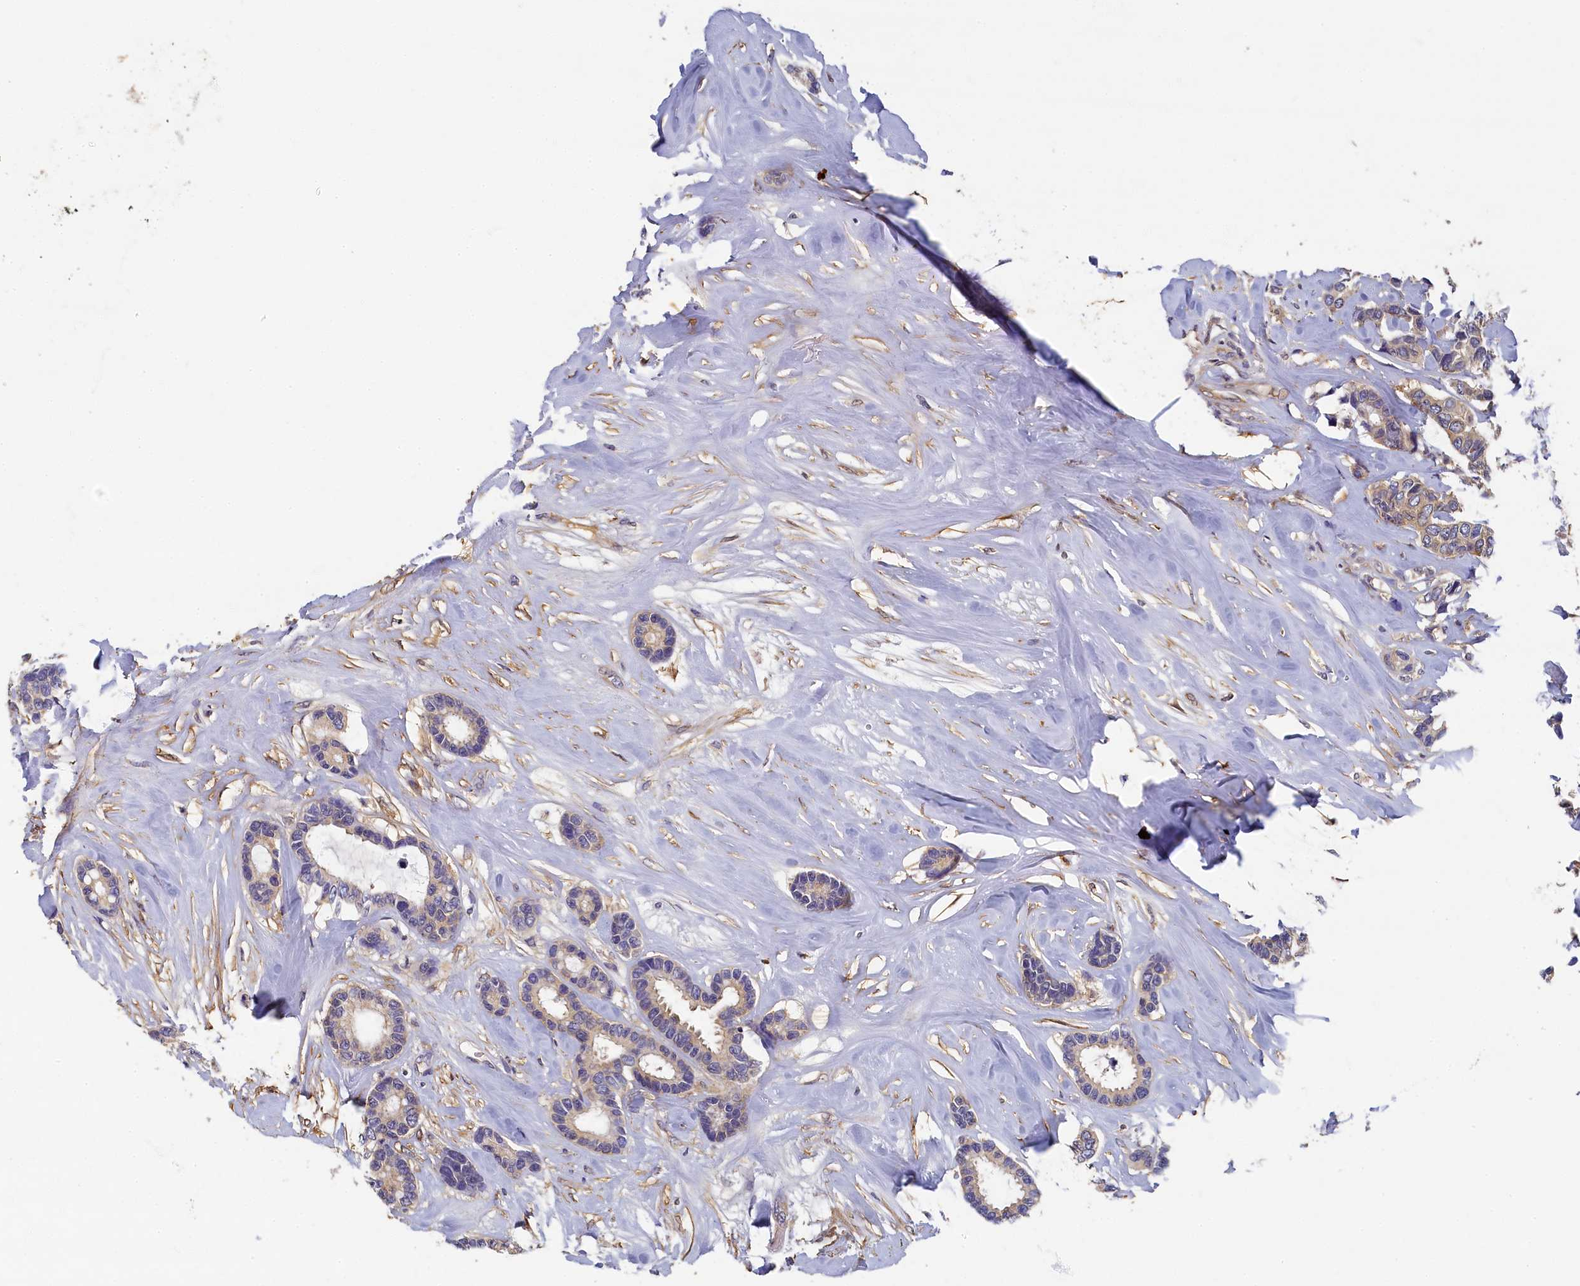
{"staining": {"intensity": "negative", "quantity": "none", "location": "none"}, "tissue": "breast cancer", "cell_type": "Tumor cells", "image_type": "cancer", "snomed": [{"axis": "morphology", "description": "Duct carcinoma"}, {"axis": "topography", "description": "Breast"}], "caption": "A micrograph of human invasive ductal carcinoma (breast) is negative for staining in tumor cells. The staining was performed using DAB (3,3'-diaminobenzidine) to visualize the protein expression in brown, while the nuclei were stained in blue with hematoxylin (Magnification: 20x).", "gene": "TBCB", "patient": {"sex": "female", "age": 87}}